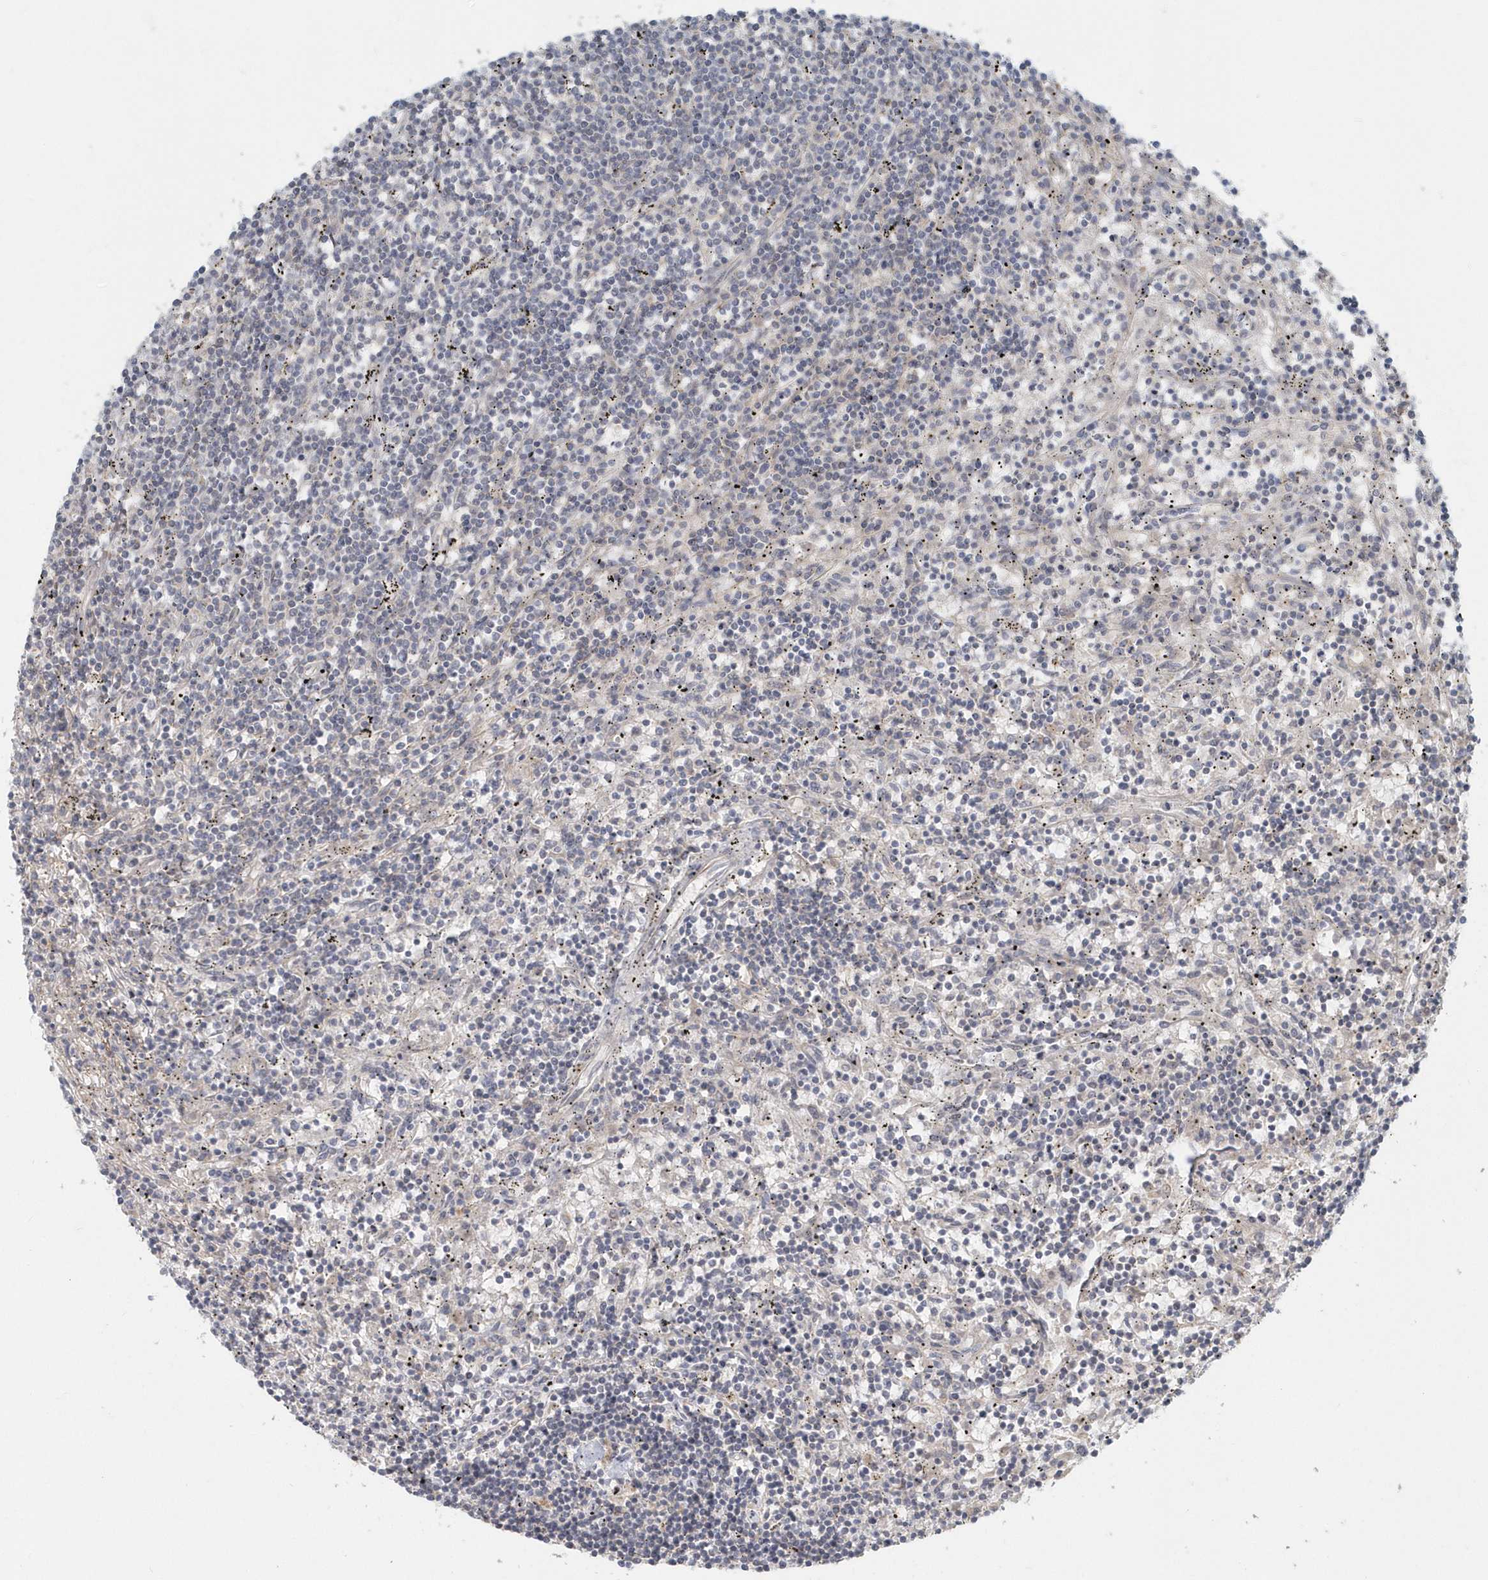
{"staining": {"intensity": "negative", "quantity": "none", "location": "none"}, "tissue": "lymphoma", "cell_type": "Tumor cells", "image_type": "cancer", "snomed": [{"axis": "morphology", "description": "Malignant lymphoma, non-Hodgkin's type, Low grade"}, {"axis": "topography", "description": "Spleen"}], "caption": "Tumor cells are negative for brown protein staining in malignant lymphoma, non-Hodgkin's type (low-grade).", "gene": "NAPB", "patient": {"sex": "male", "age": 76}}